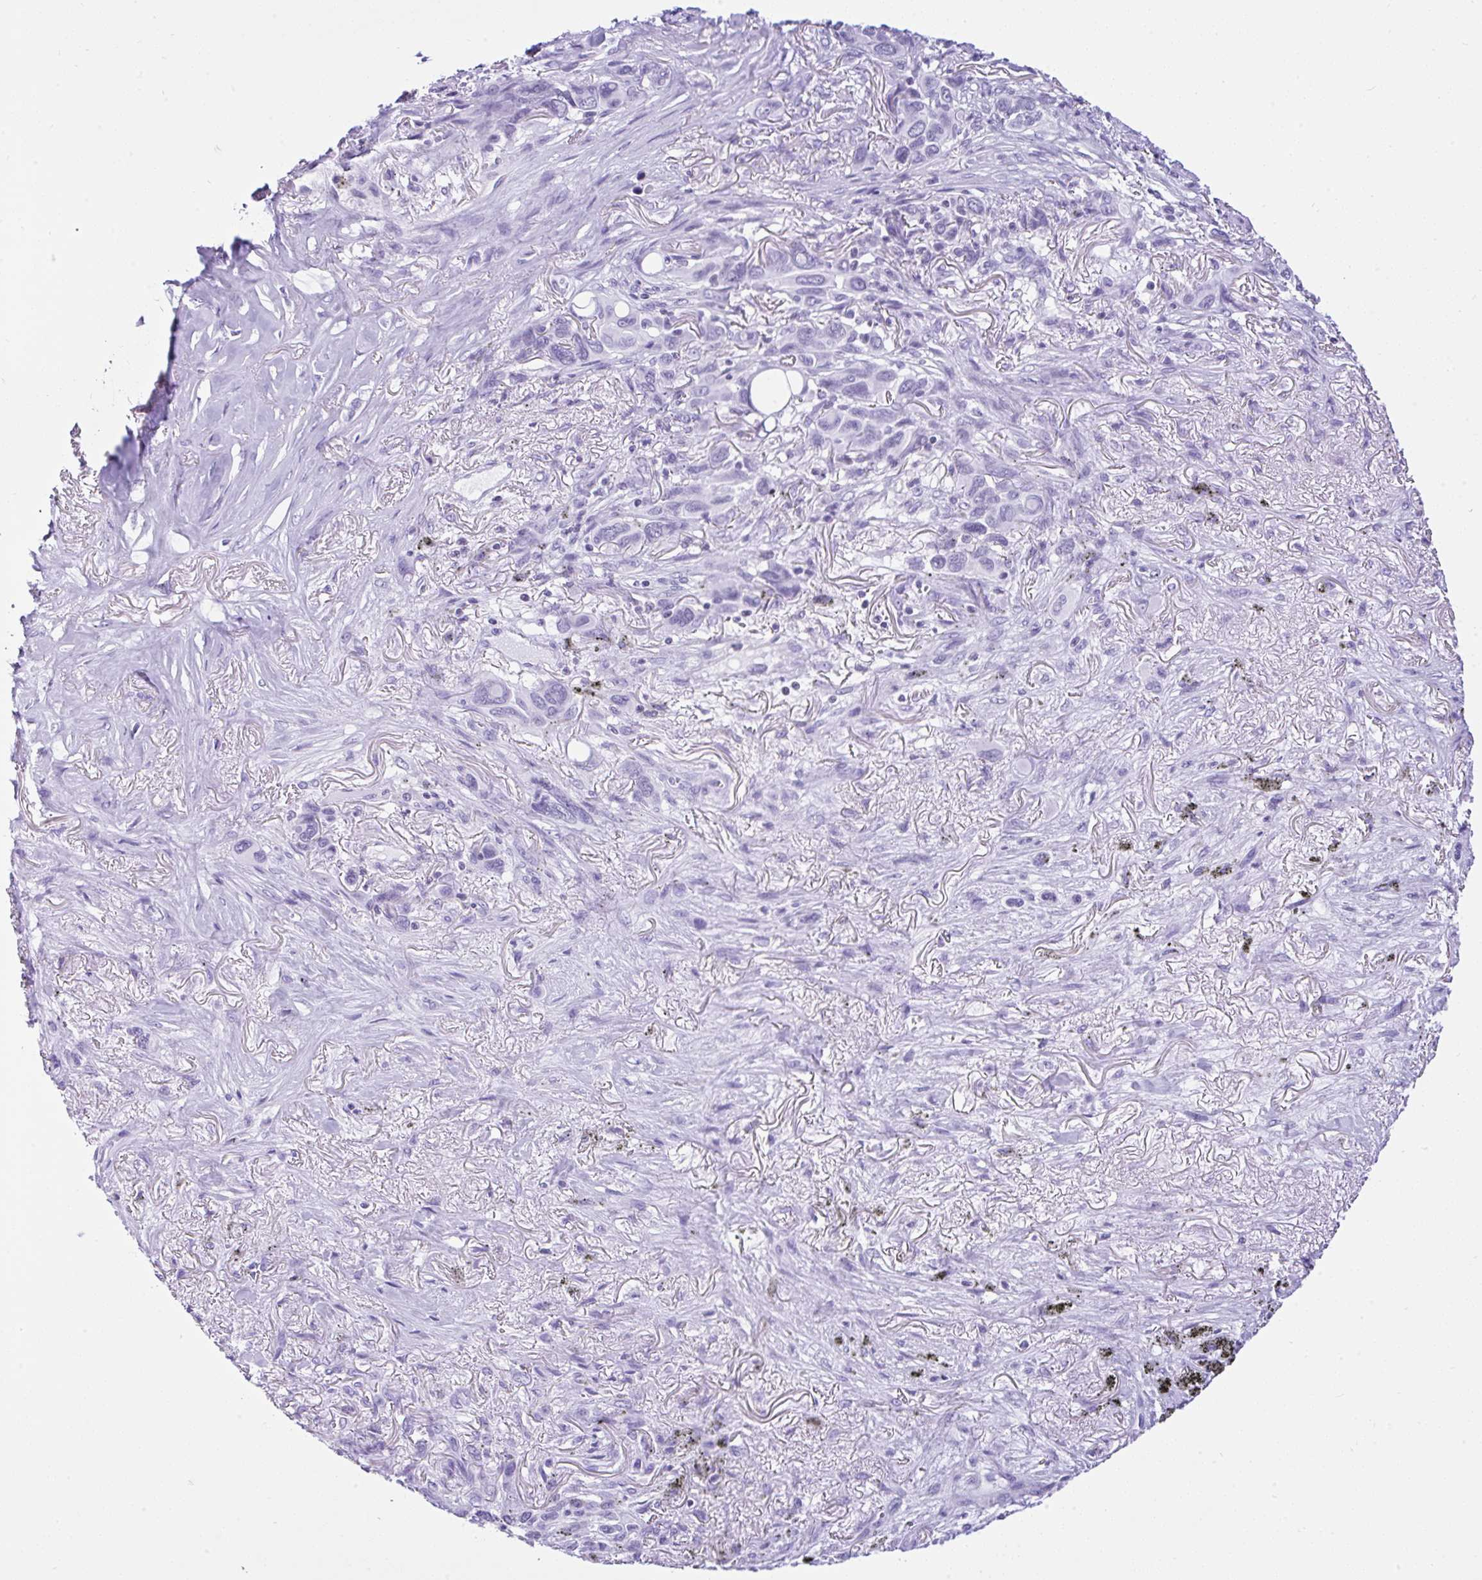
{"staining": {"intensity": "negative", "quantity": "none", "location": "none"}, "tissue": "melanoma", "cell_type": "Tumor cells", "image_type": "cancer", "snomed": [{"axis": "morphology", "description": "Malignant melanoma, Metastatic site"}, {"axis": "topography", "description": "Lung"}], "caption": "This is a photomicrograph of immunohistochemistry staining of melanoma, which shows no staining in tumor cells.", "gene": "KRT27", "patient": {"sex": "male", "age": 48}}